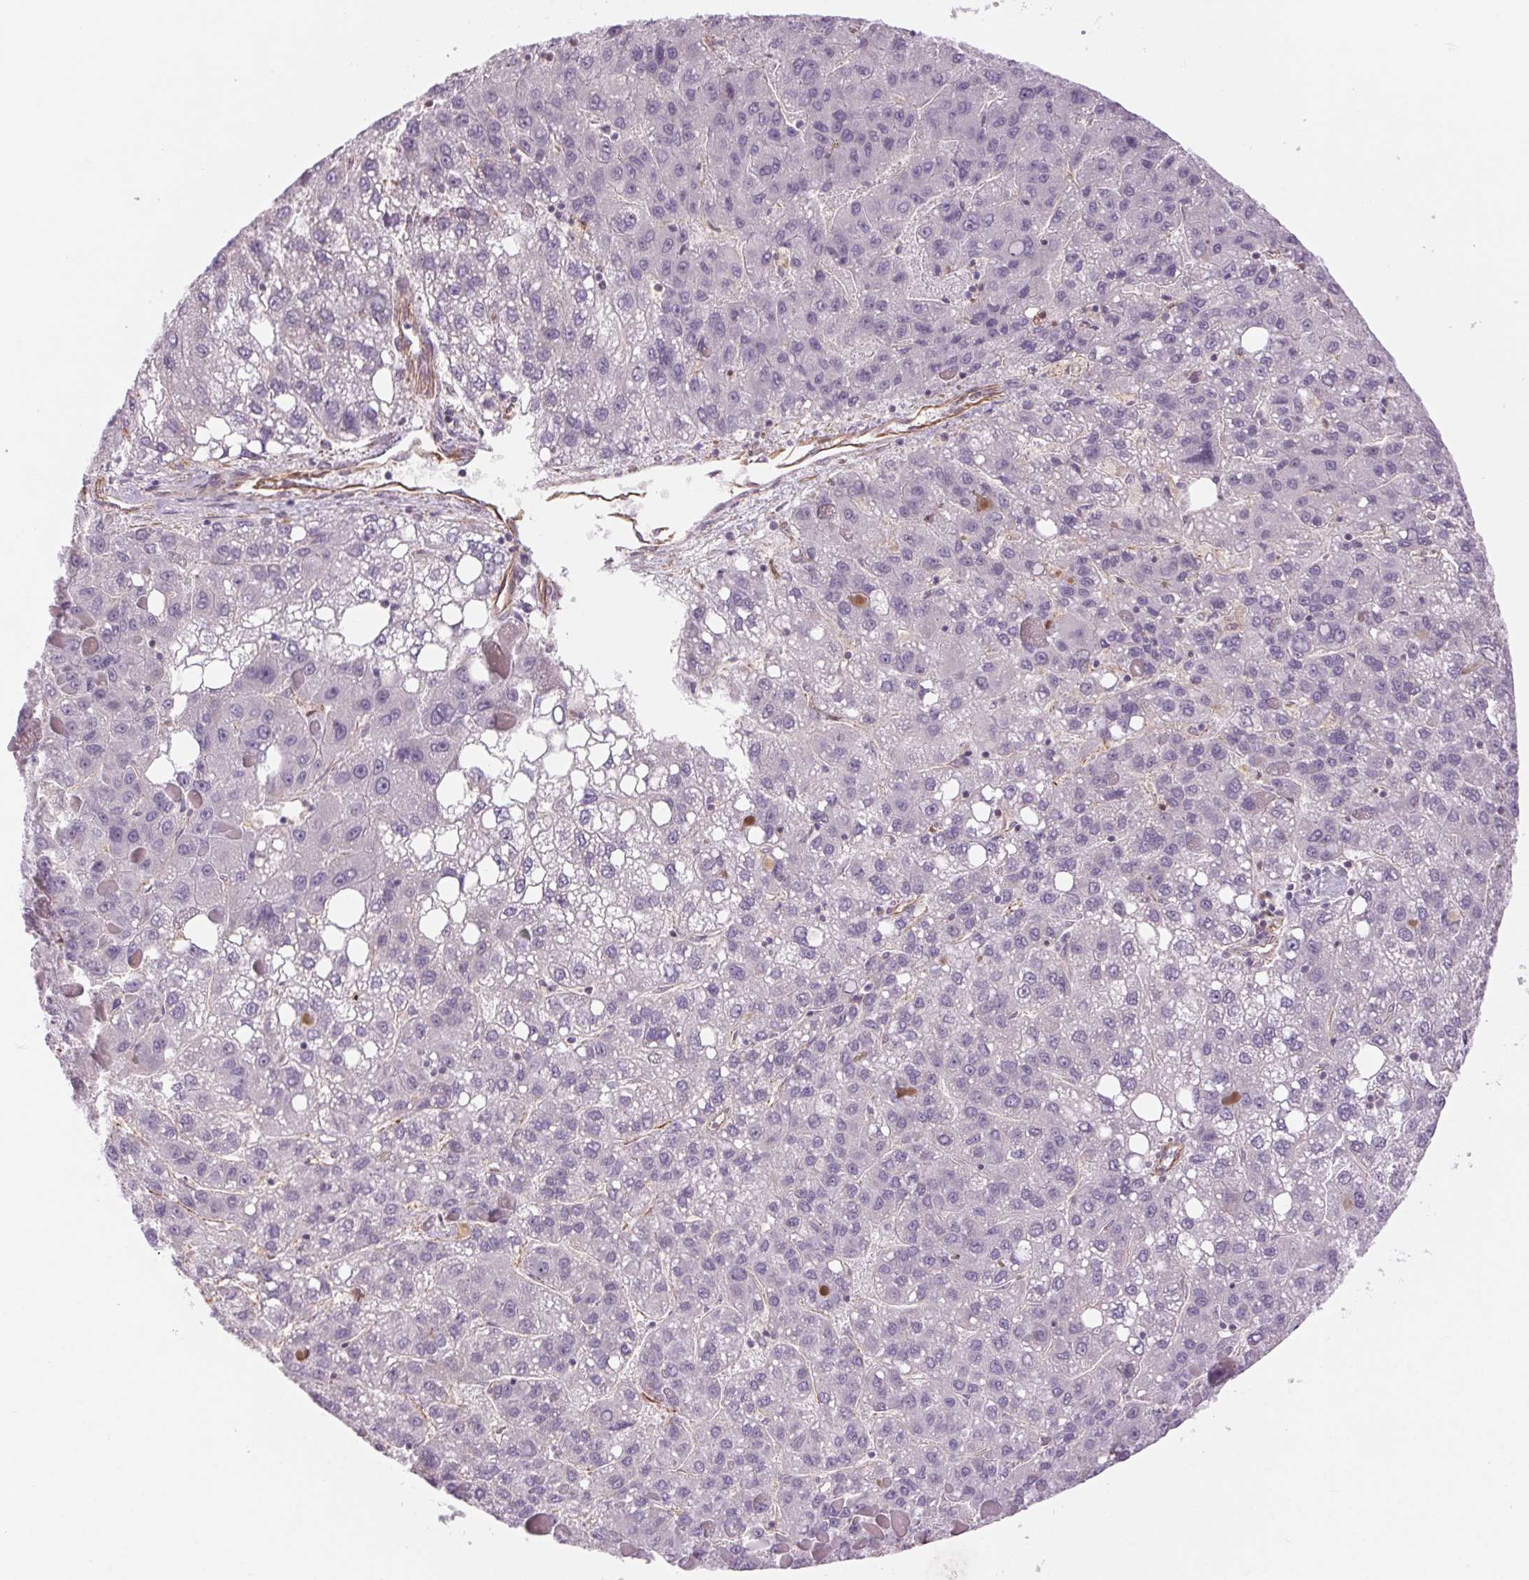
{"staining": {"intensity": "negative", "quantity": "none", "location": "none"}, "tissue": "liver cancer", "cell_type": "Tumor cells", "image_type": "cancer", "snomed": [{"axis": "morphology", "description": "Carcinoma, Hepatocellular, NOS"}, {"axis": "topography", "description": "Liver"}], "caption": "This is an immunohistochemistry (IHC) histopathology image of human hepatocellular carcinoma (liver). There is no positivity in tumor cells.", "gene": "CCSER1", "patient": {"sex": "female", "age": 82}}